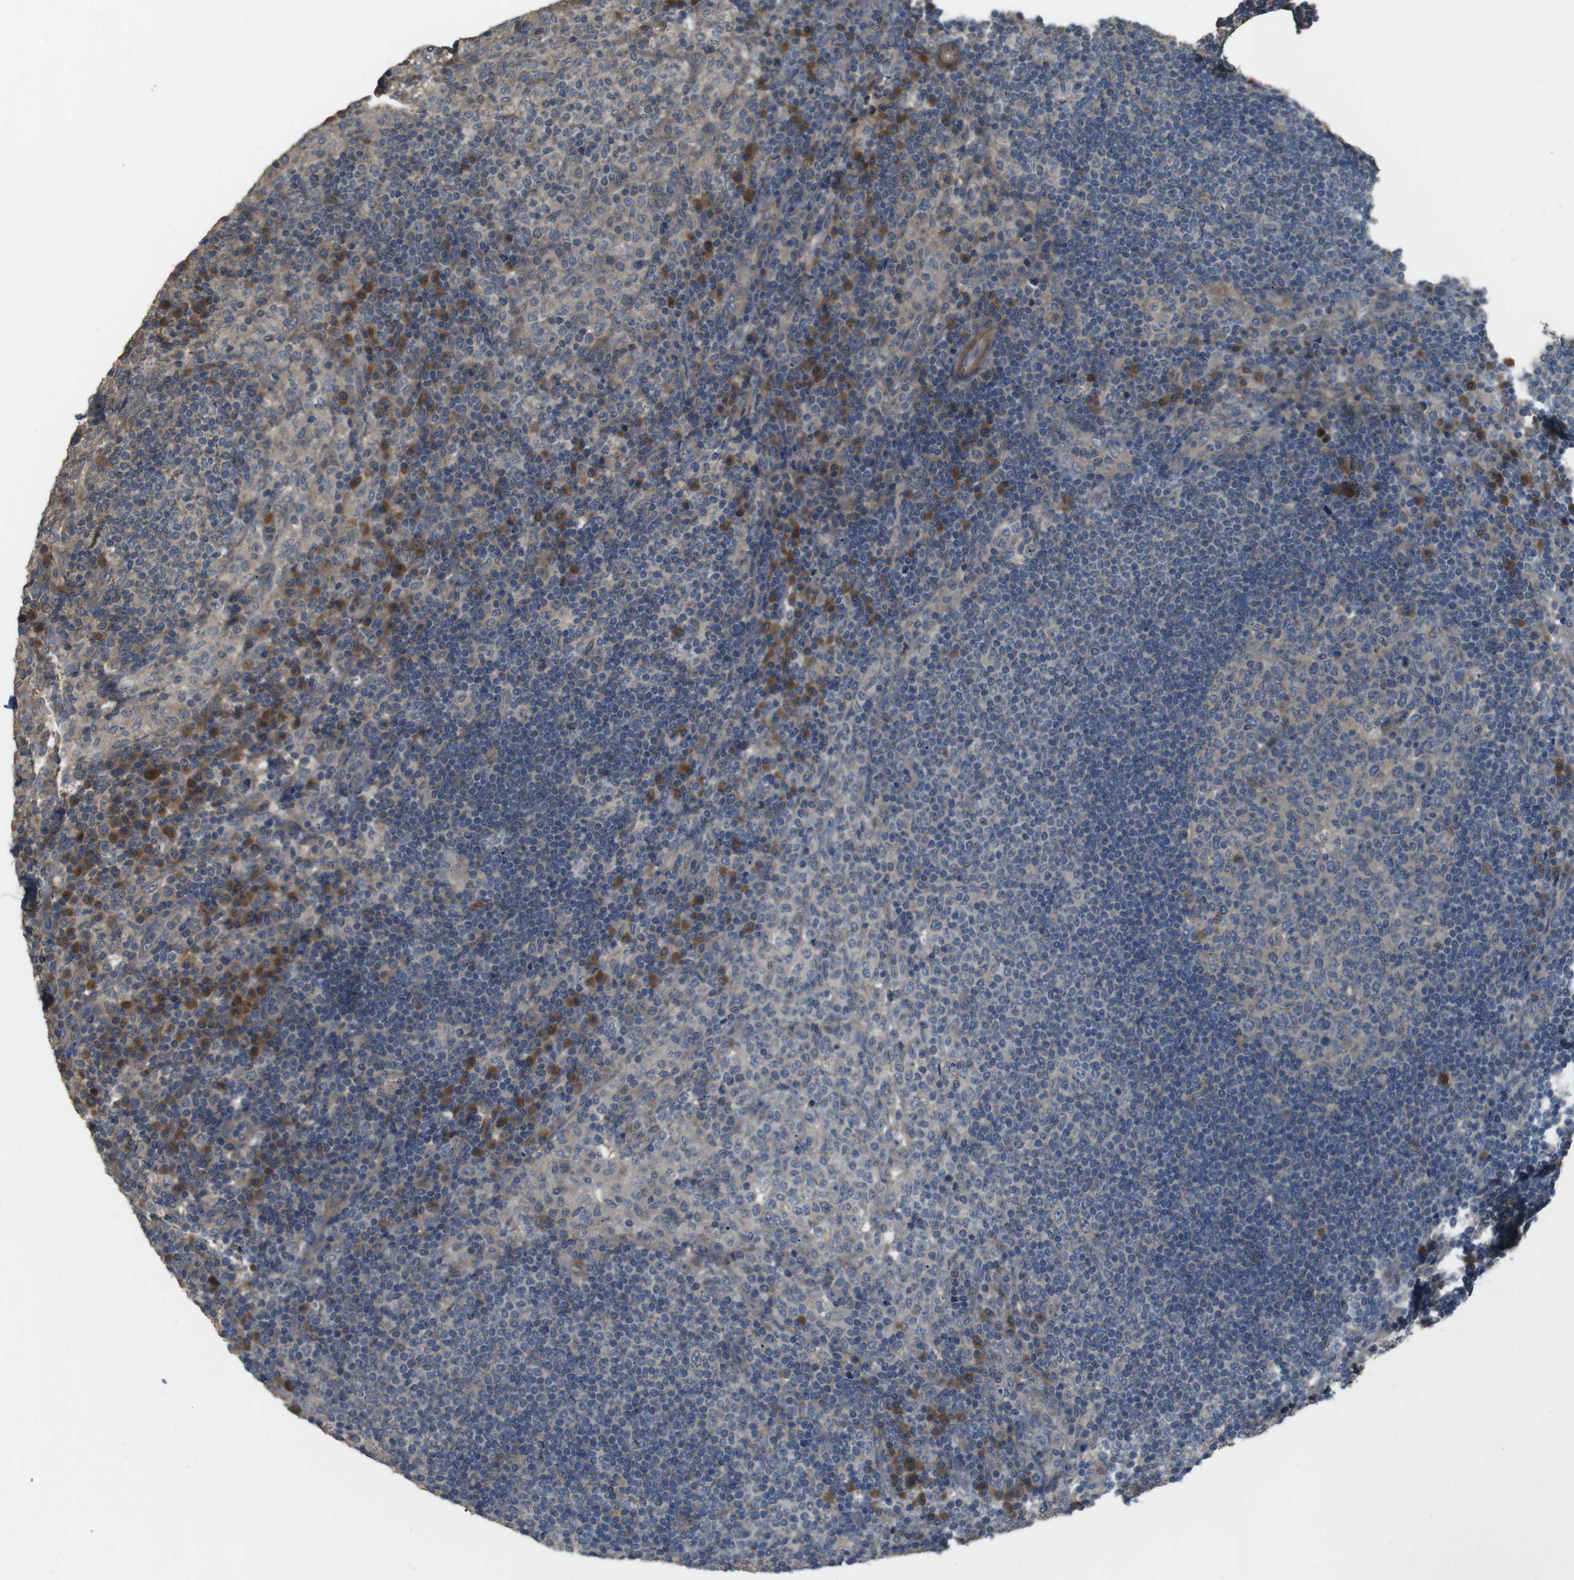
{"staining": {"intensity": "weak", "quantity": ">75%", "location": "cytoplasmic/membranous"}, "tissue": "lymph node", "cell_type": "Germinal center cells", "image_type": "normal", "snomed": [{"axis": "morphology", "description": "Normal tissue, NOS"}, {"axis": "topography", "description": "Lymph node"}], "caption": "IHC (DAB (3,3'-diaminobenzidine)) staining of benign human lymph node reveals weak cytoplasmic/membranous protein staining in about >75% of germinal center cells.", "gene": "FUT2", "patient": {"sex": "female", "age": 53}}